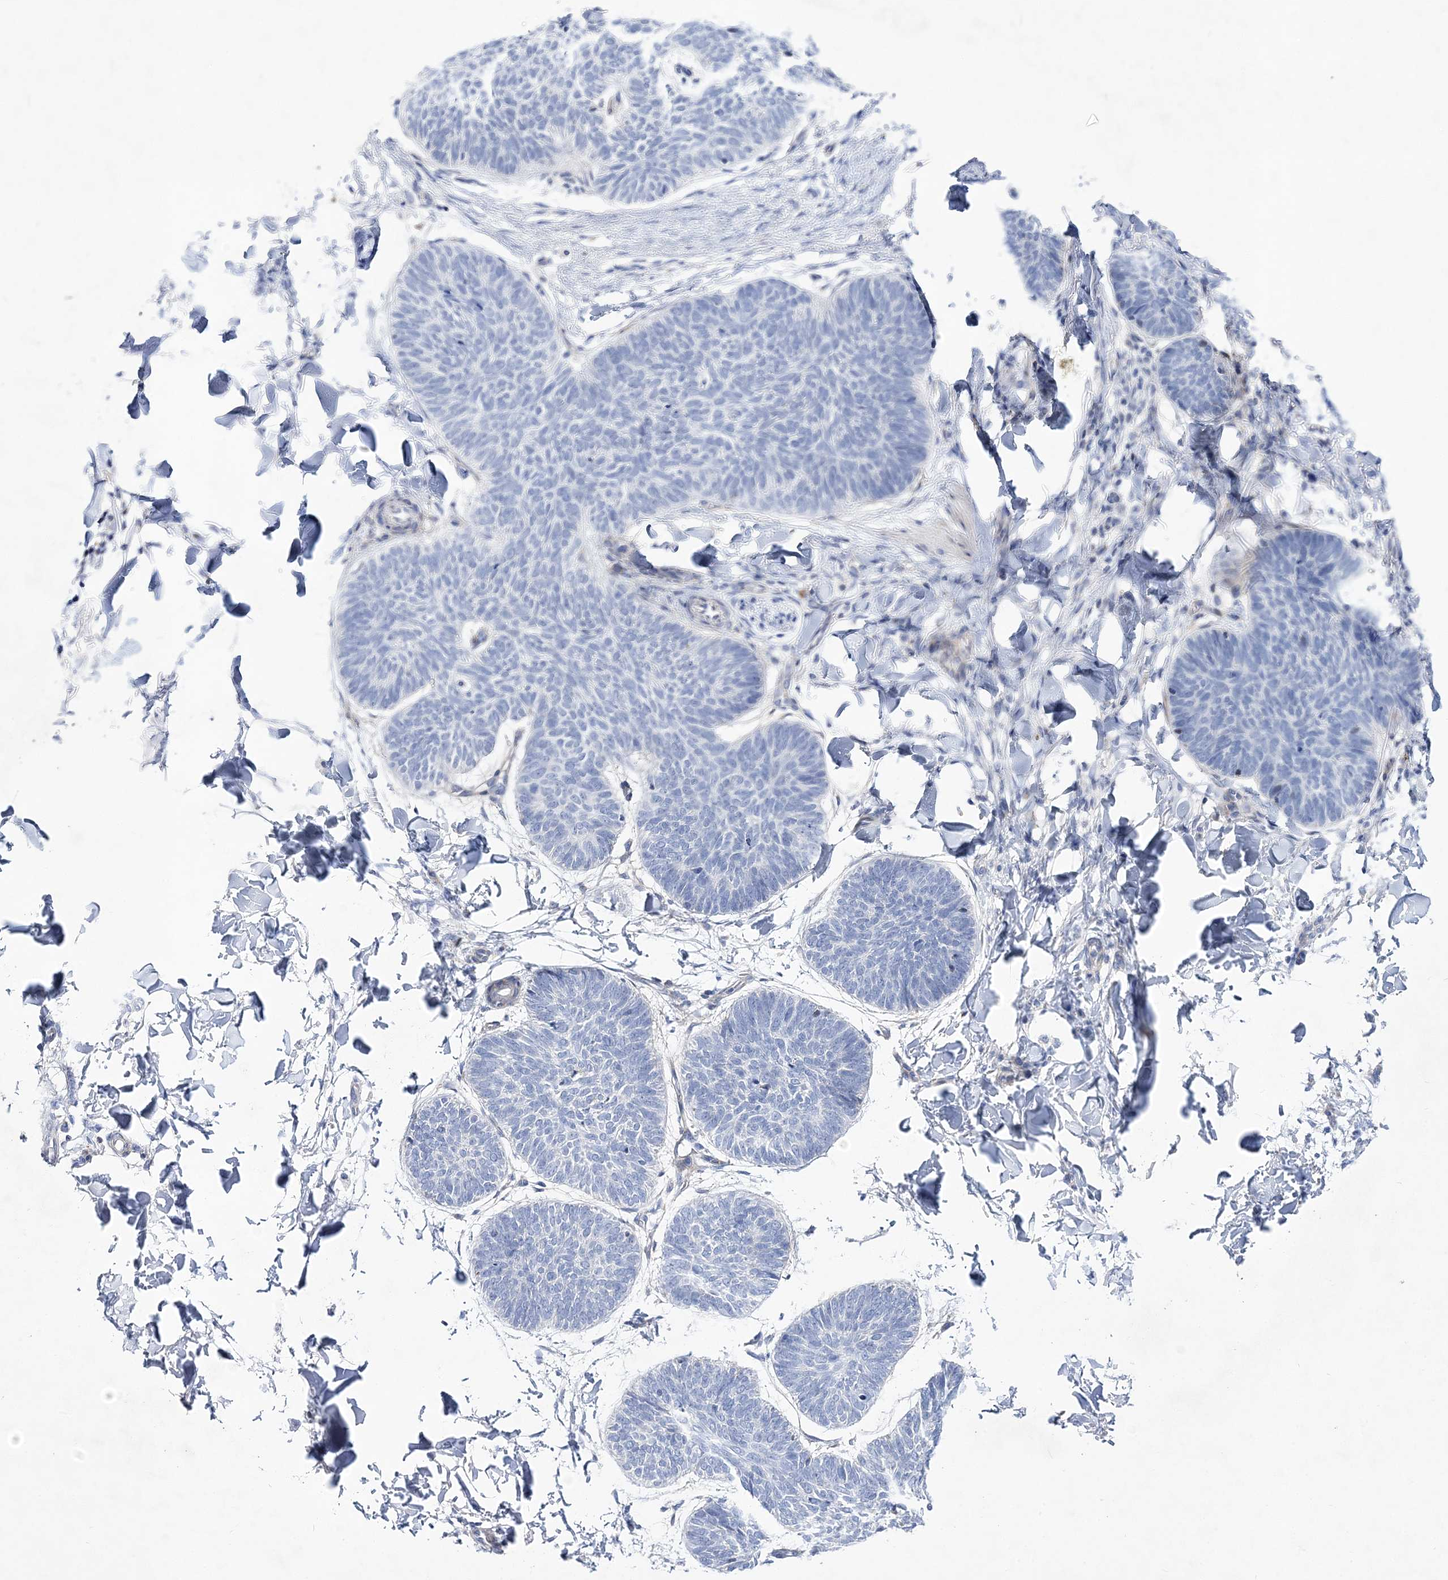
{"staining": {"intensity": "negative", "quantity": "none", "location": "none"}, "tissue": "skin cancer", "cell_type": "Tumor cells", "image_type": "cancer", "snomed": [{"axis": "morphology", "description": "Normal tissue, NOS"}, {"axis": "morphology", "description": "Basal cell carcinoma"}, {"axis": "topography", "description": "Skin"}], "caption": "Skin basal cell carcinoma was stained to show a protein in brown. There is no significant staining in tumor cells.", "gene": "ANO1", "patient": {"sex": "male", "age": 50}}